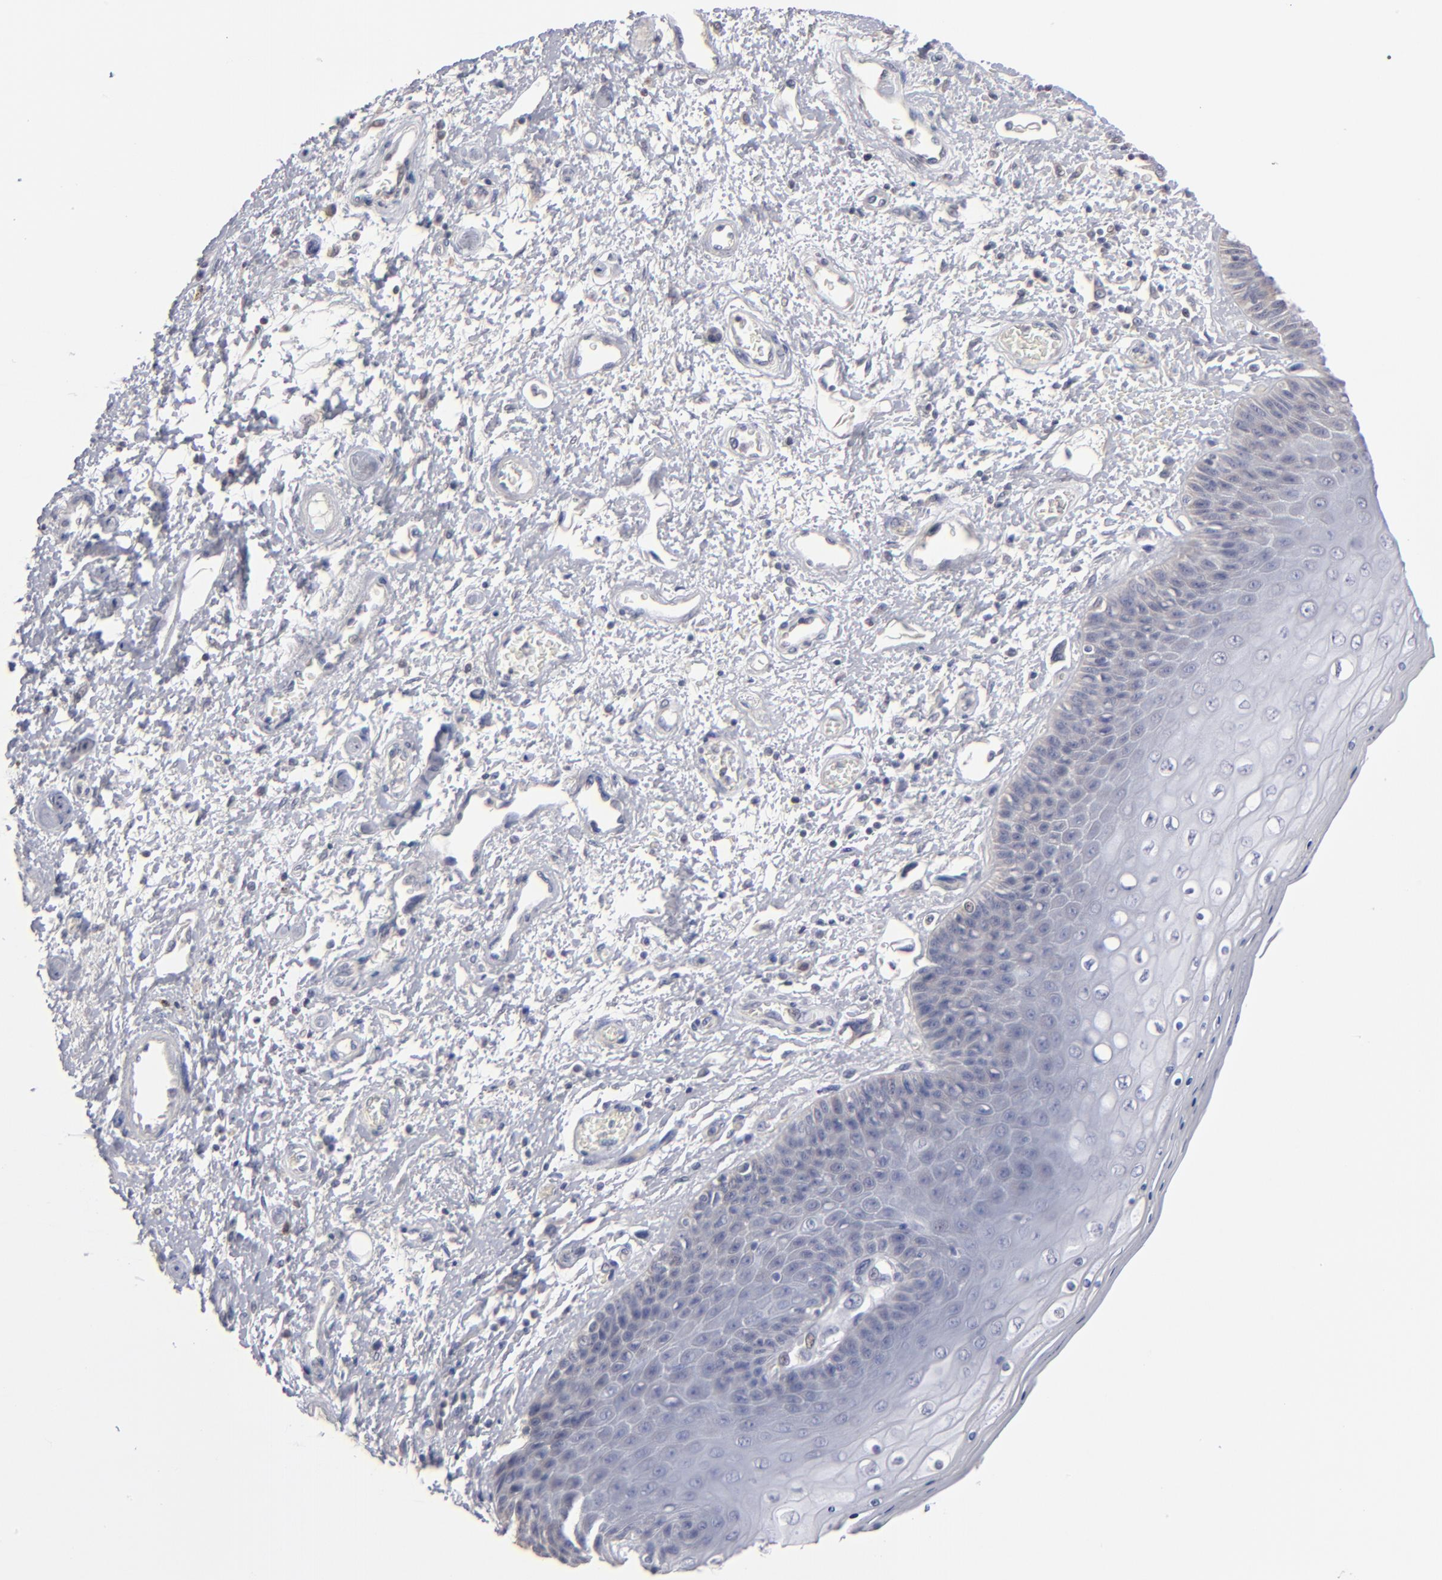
{"staining": {"intensity": "negative", "quantity": "none", "location": "none"}, "tissue": "skin", "cell_type": "Epidermal cells", "image_type": "normal", "snomed": [{"axis": "morphology", "description": "Normal tissue, NOS"}, {"axis": "topography", "description": "Anal"}], "caption": "A micrograph of skin stained for a protein exhibits no brown staining in epidermal cells.", "gene": "RPH3A", "patient": {"sex": "female", "age": 46}}